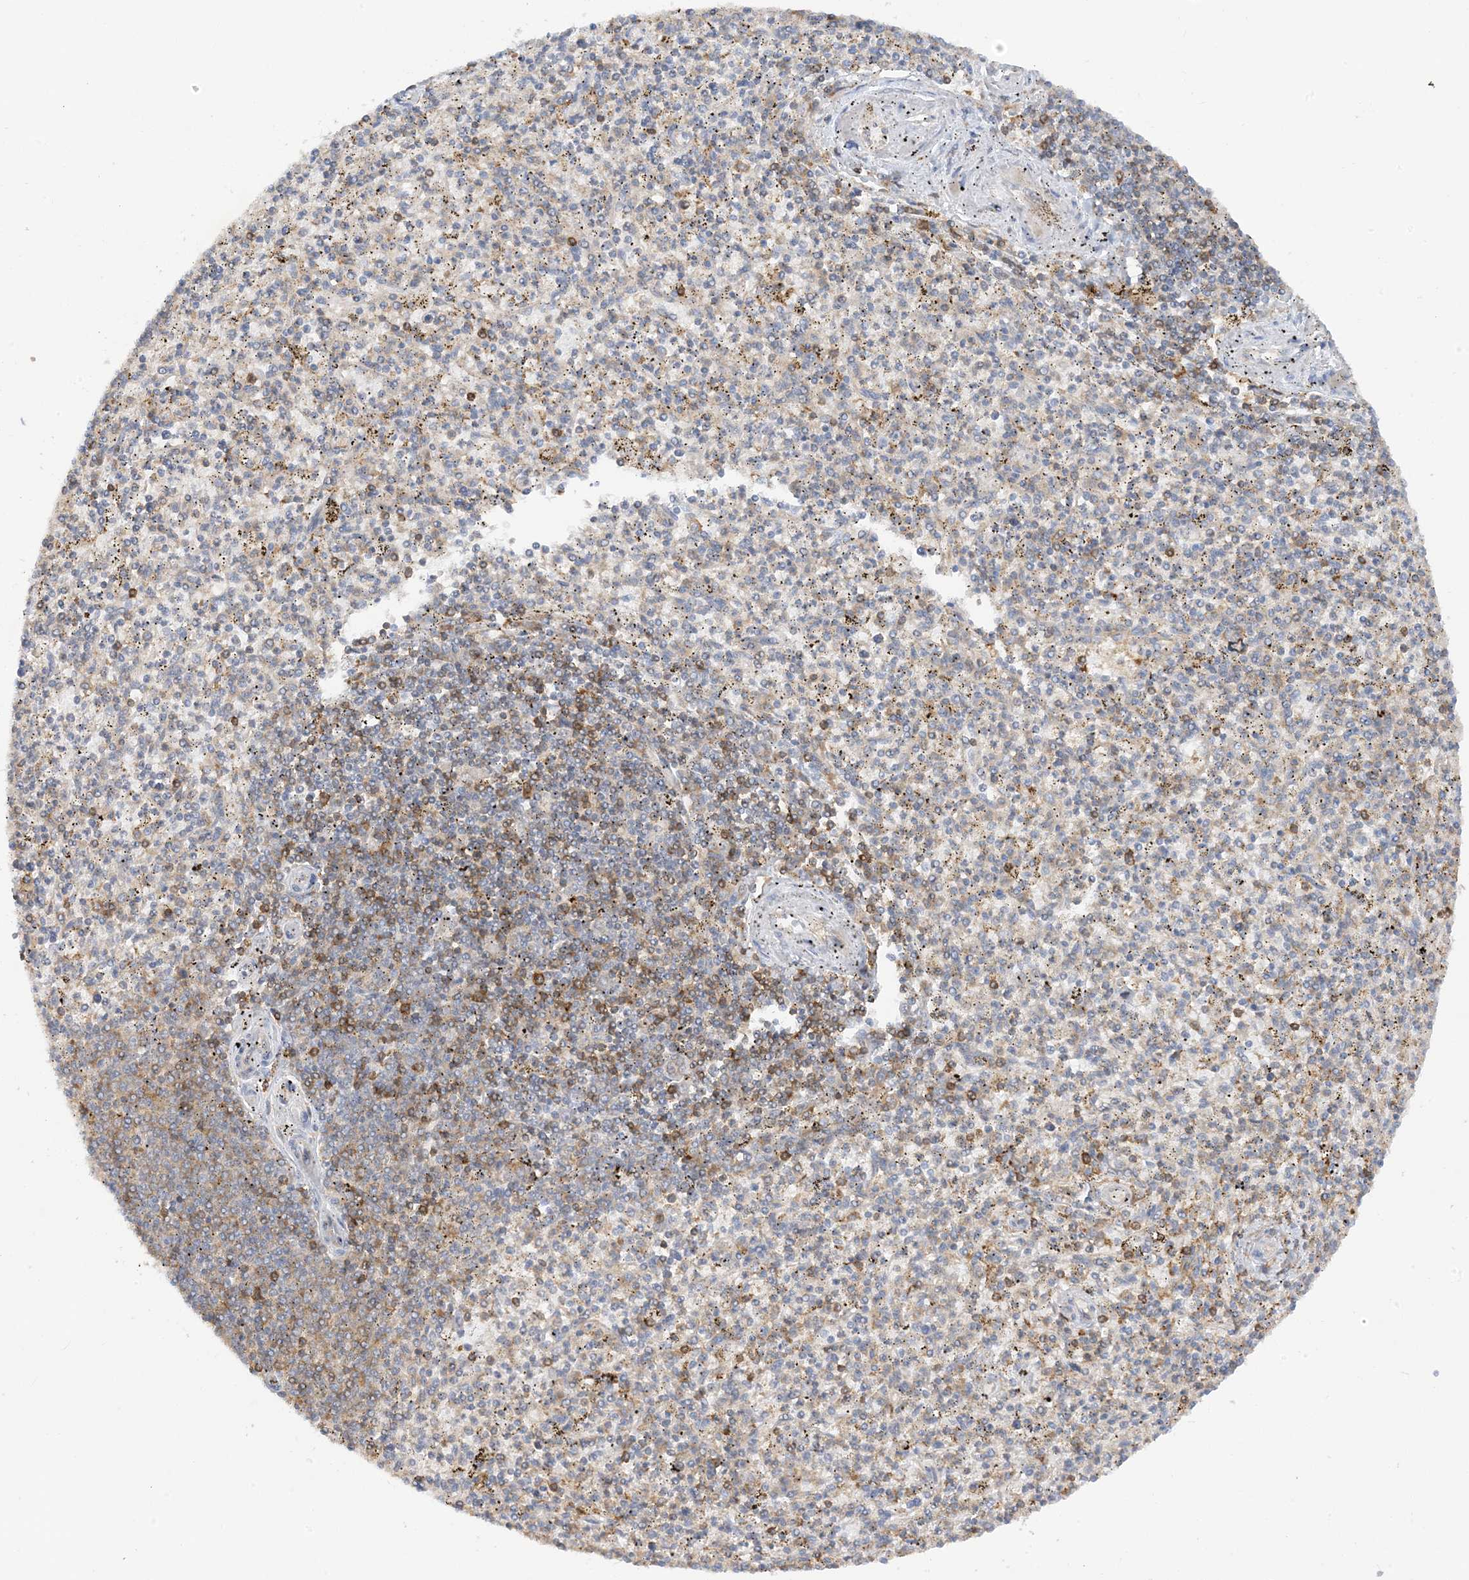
{"staining": {"intensity": "moderate", "quantity": "<25%", "location": "cytoplasmic/membranous"}, "tissue": "spleen", "cell_type": "Cells in red pulp", "image_type": "normal", "snomed": [{"axis": "morphology", "description": "Normal tissue, NOS"}, {"axis": "topography", "description": "Spleen"}], "caption": "Immunohistochemistry photomicrograph of benign spleen: human spleen stained using immunohistochemistry (IHC) demonstrates low levels of moderate protein expression localized specifically in the cytoplasmic/membranous of cells in red pulp, appearing as a cytoplasmic/membranous brown color.", "gene": "PHACTR2", "patient": {"sex": "male", "age": 72}}